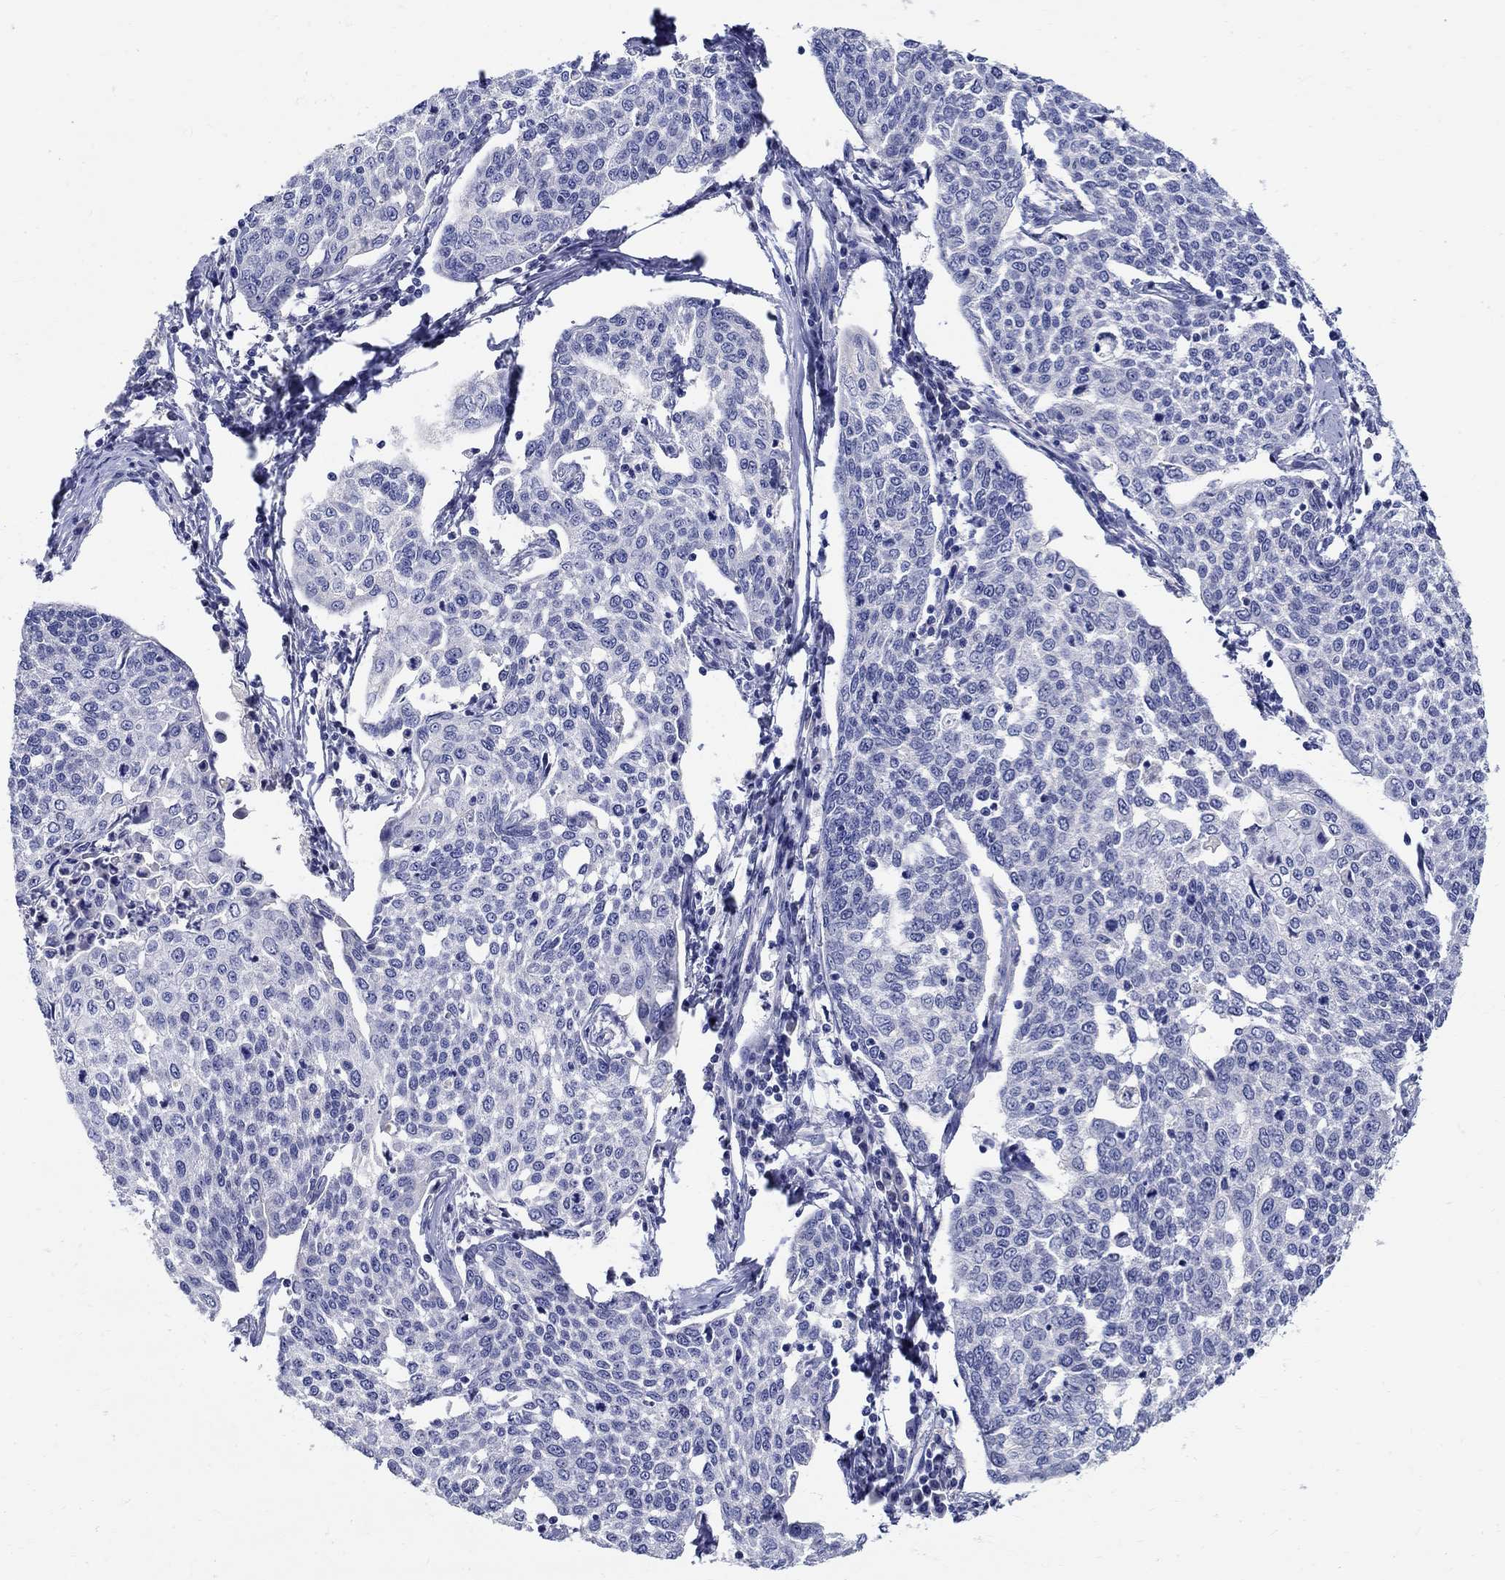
{"staining": {"intensity": "negative", "quantity": "none", "location": "none"}, "tissue": "cervical cancer", "cell_type": "Tumor cells", "image_type": "cancer", "snomed": [{"axis": "morphology", "description": "Squamous cell carcinoma, NOS"}, {"axis": "topography", "description": "Cervix"}], "caption": "High power microscopy micrograph of an immunohistochemistry photomicrograph of squamous cell carcinoma (cervical), revealing no significant positivity in tumor cells.", "gene": "CRYGD", "patient": {"sex": "female", "age": 34}}